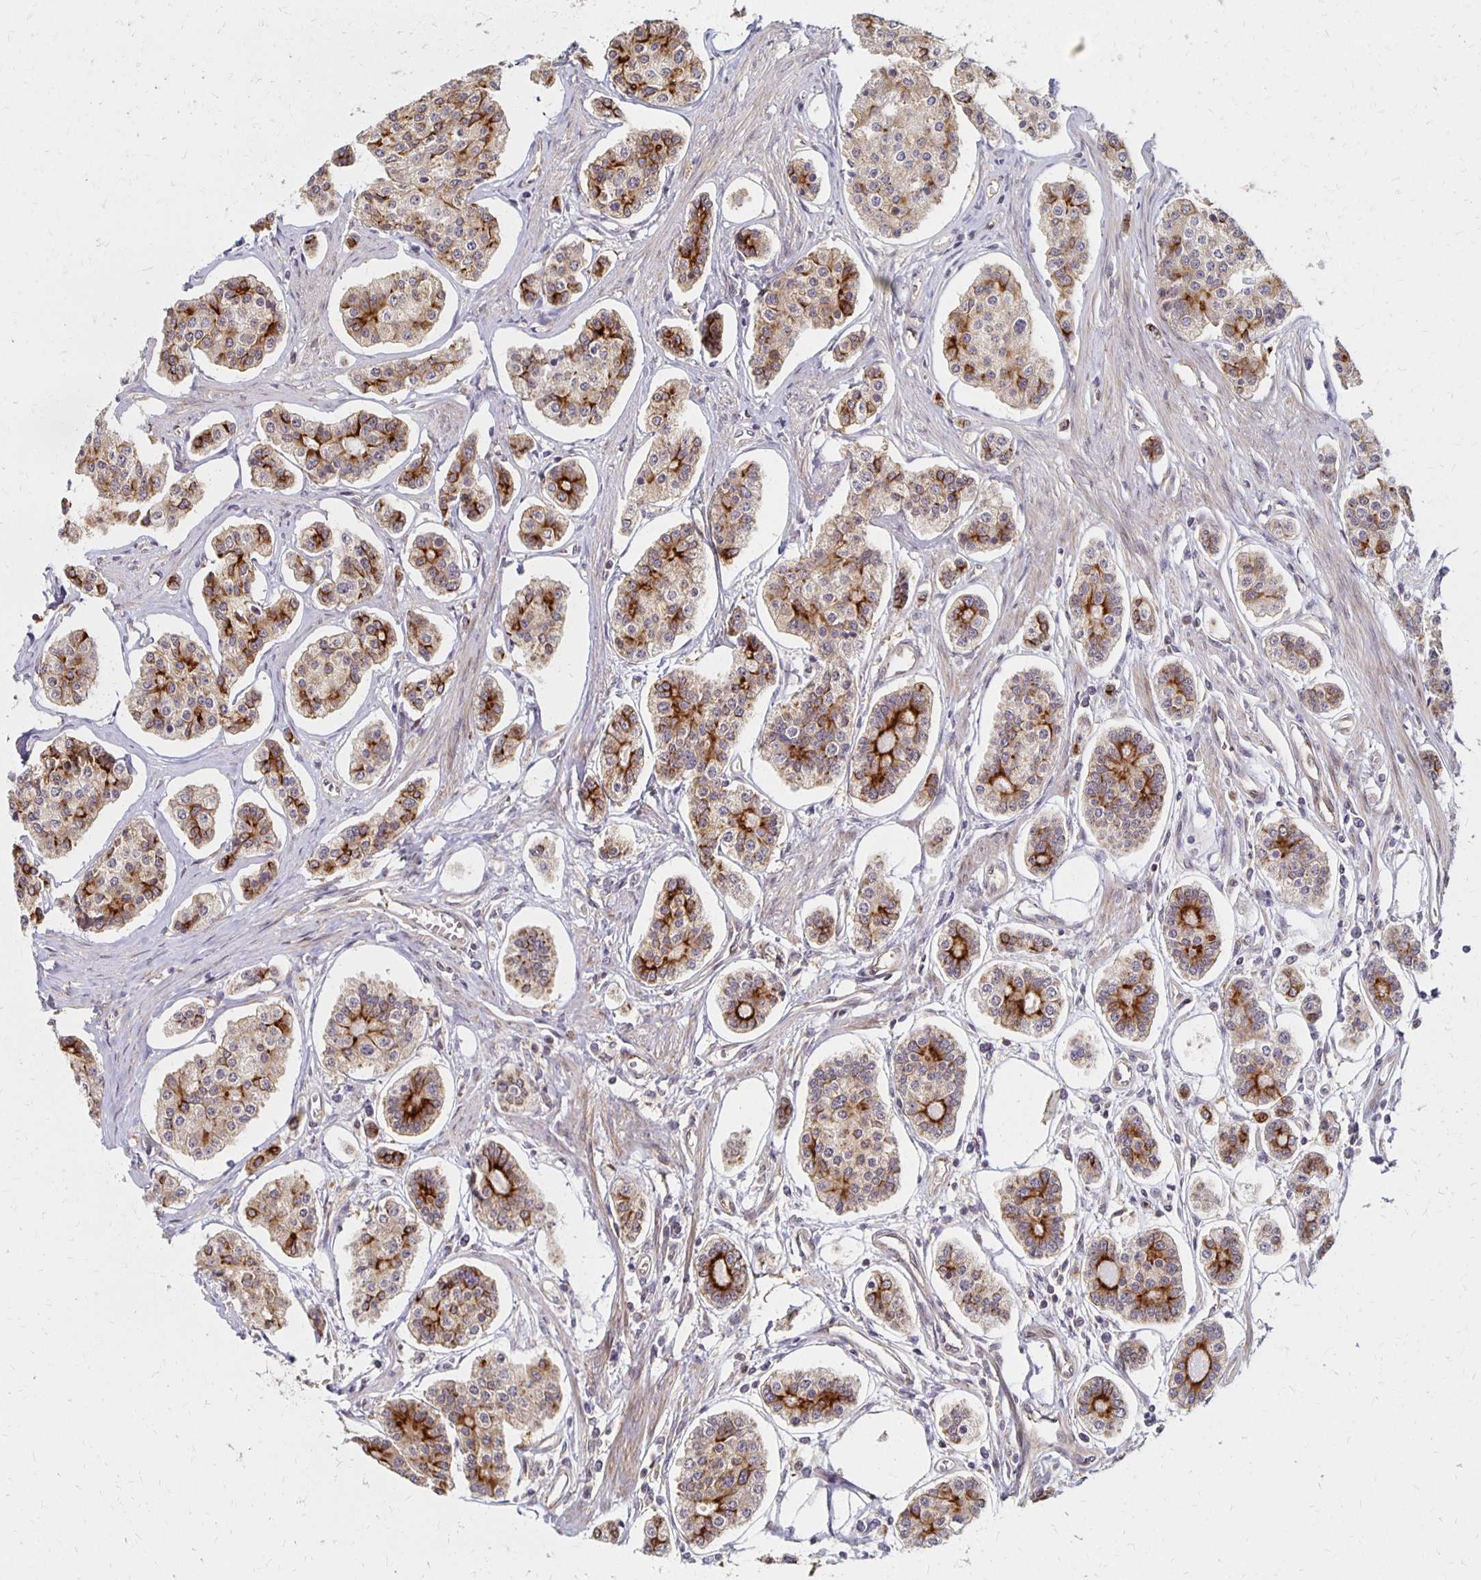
{"staining": {"intensity": "strong", "quantity": "25%-75%", "location": "cytoplasmic/membranous"}, "tissue": "carcinoid", "cell_type": "Tumor cells", "image_type": "cancer", "snomed": [{"axis": "morphology", "description": "Carcinoid, malignant, NOS"}, {"axis": "topography", "description": "Small intestine"}], "caption": "Tumor cells reveal high levels of strong cytoplasmic/membranous positivity in about 25%-75% of cells in carcinoid. The protein is stained brown, and the nuclei are stained in blue (DAB IHC with brightfield microscopy, high magnification).", "gene": "PRKCB", "patient": {"sex": "female", "age": 65}}